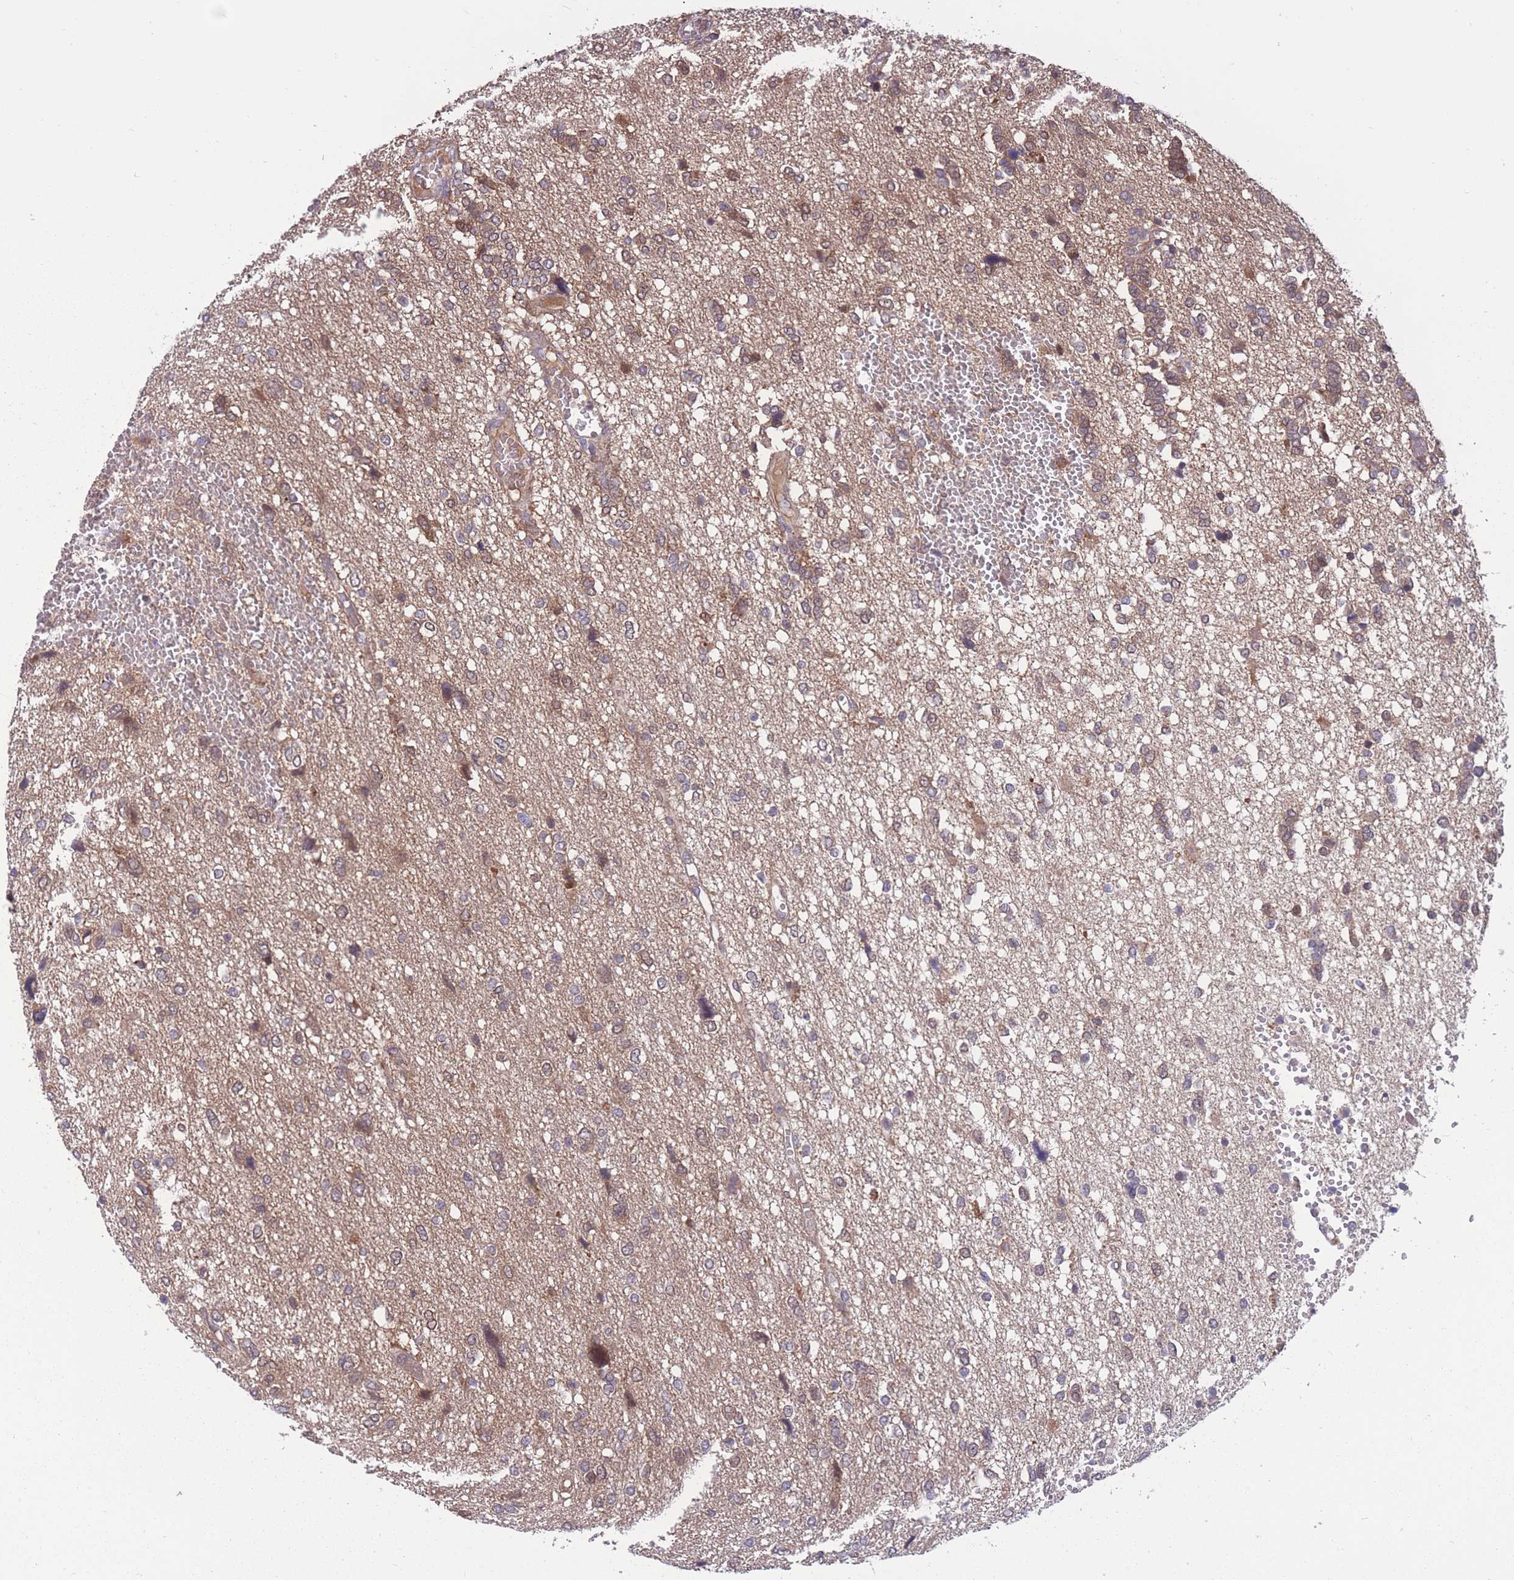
{"staining": {"intensity": "moderate", "quantity": ">75%", "location": "cytoplasmic/membranous"}, "tissue": "glioma", "cell_type": "Tumor cells", "image_type": "cancer", "snomed": [{"axis": "morphology", "description": "Glioma, malignant, High grade"}, {"axis": "topography", "description": "Brain"}], "caption": "Immunohistochemical staining of malignant glioma (high-grade) exhibits moderate cytoplasmic/membranous protein positivity in approximately >75% of tumor cells.", "gene": "UBE2N", "patient": {"sex": "female", "age": 59}}